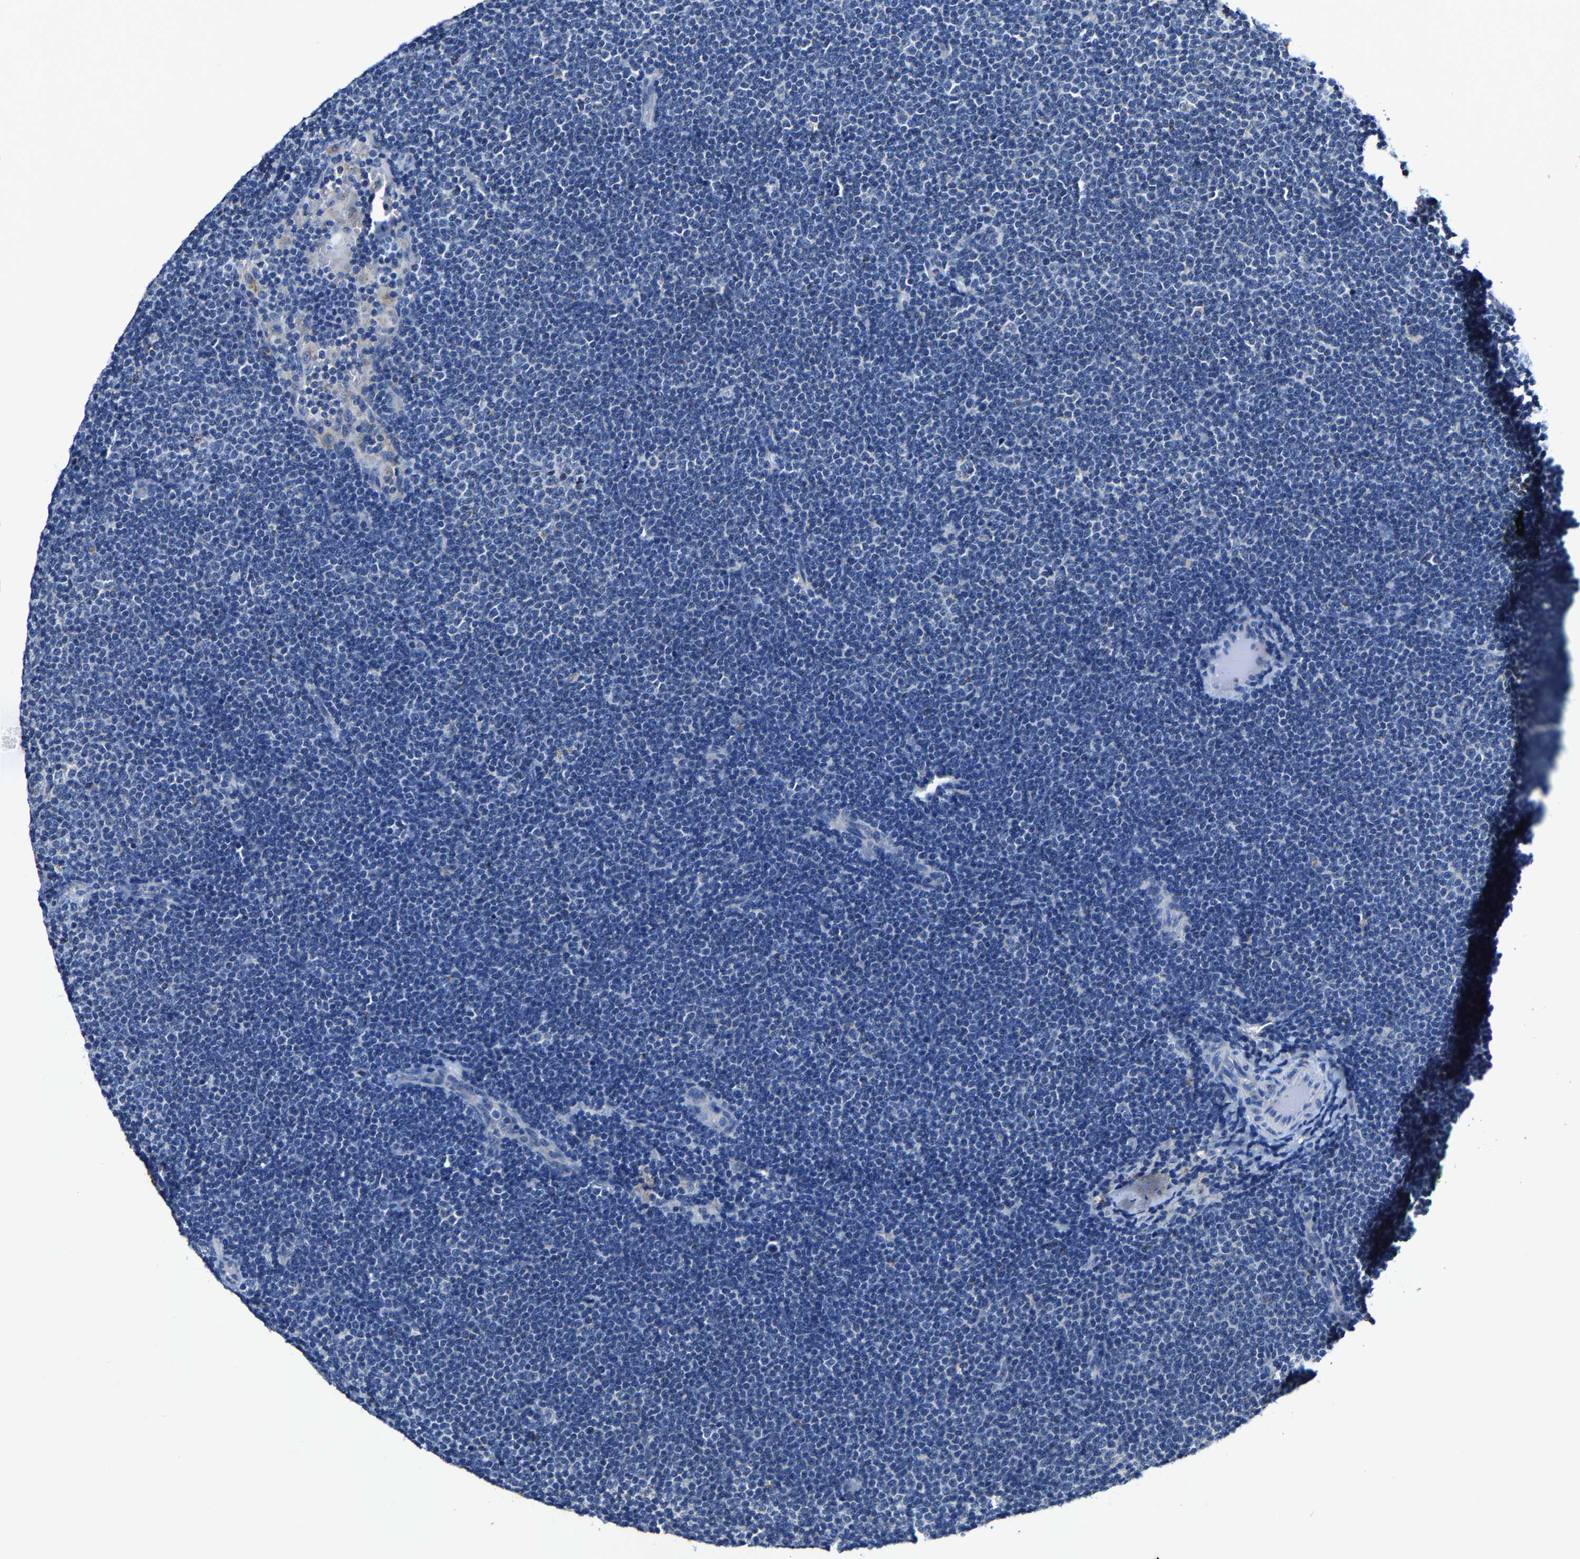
{"staining": {"intensity": "negative", "quantity": "none", "location": "none"}, "tissue": "lymphoma", "cell_type": "Tumor cells", "image_type": "cancer", "snomed": [{"axis": "morphology", "description": "Malignant lymphoma, non-Hodgkin's type, Low grade"}, {"axis": "topography", "description": "Lymph node"}], "caption": "DAB immunohistochemical staining of human low-grade malignant lymphoma, non-Hodgkin's type displays no significant expression in tumor cells. Nuclei are stained in blue.", "gene": "SLC25A25", "patient": {"sex": "female", "age": 53}}